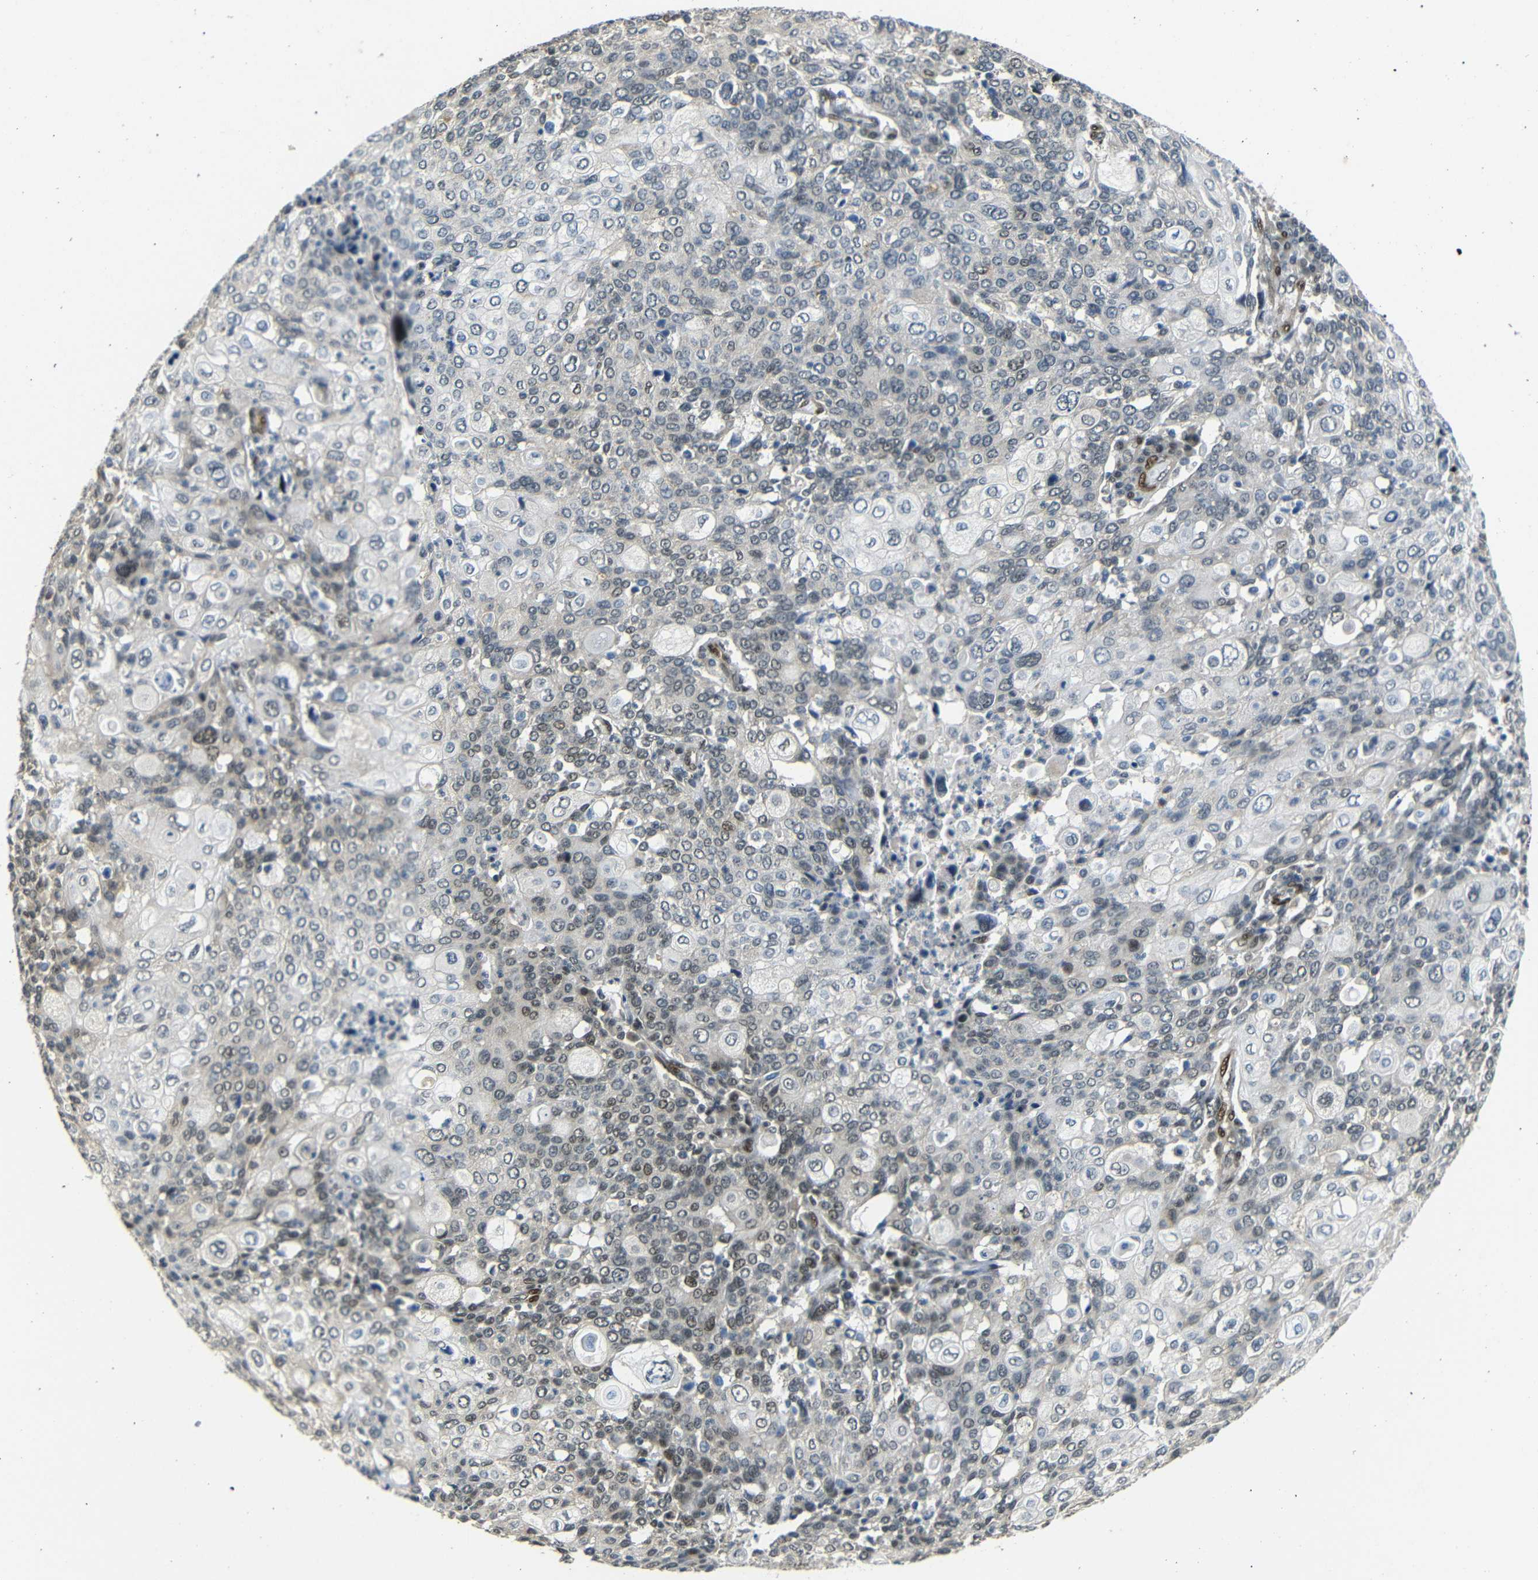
{"staining": {"intensity": "moderate", "quantity": "<25%", "location": "cytoplasmic/membranous,nuclear"}, "tissue": "cervical cancer", "cell_type": "Tumor cells", "image_type": "cancer", "snomed": [{"axis": "morphology", "description": "Squamous cell carcinoma, NOS"}, {"axis": "topography", "description": "Cervix"}], "caption": "Cervical cancer stained with DAB (3,3'-diaminobenzidine) immunohistochemistry (IHC) demonstrates low levels of moderate cytoplasmic/membranous and nuclear expression in approximately <25% of tumor cells. (DAB (3,3'-diaminobenzidine) IHC, brown staining for protein, blue staining for nuclei).", "gene": "TBX2", "patient": {"sex": "female", "age": 40}}